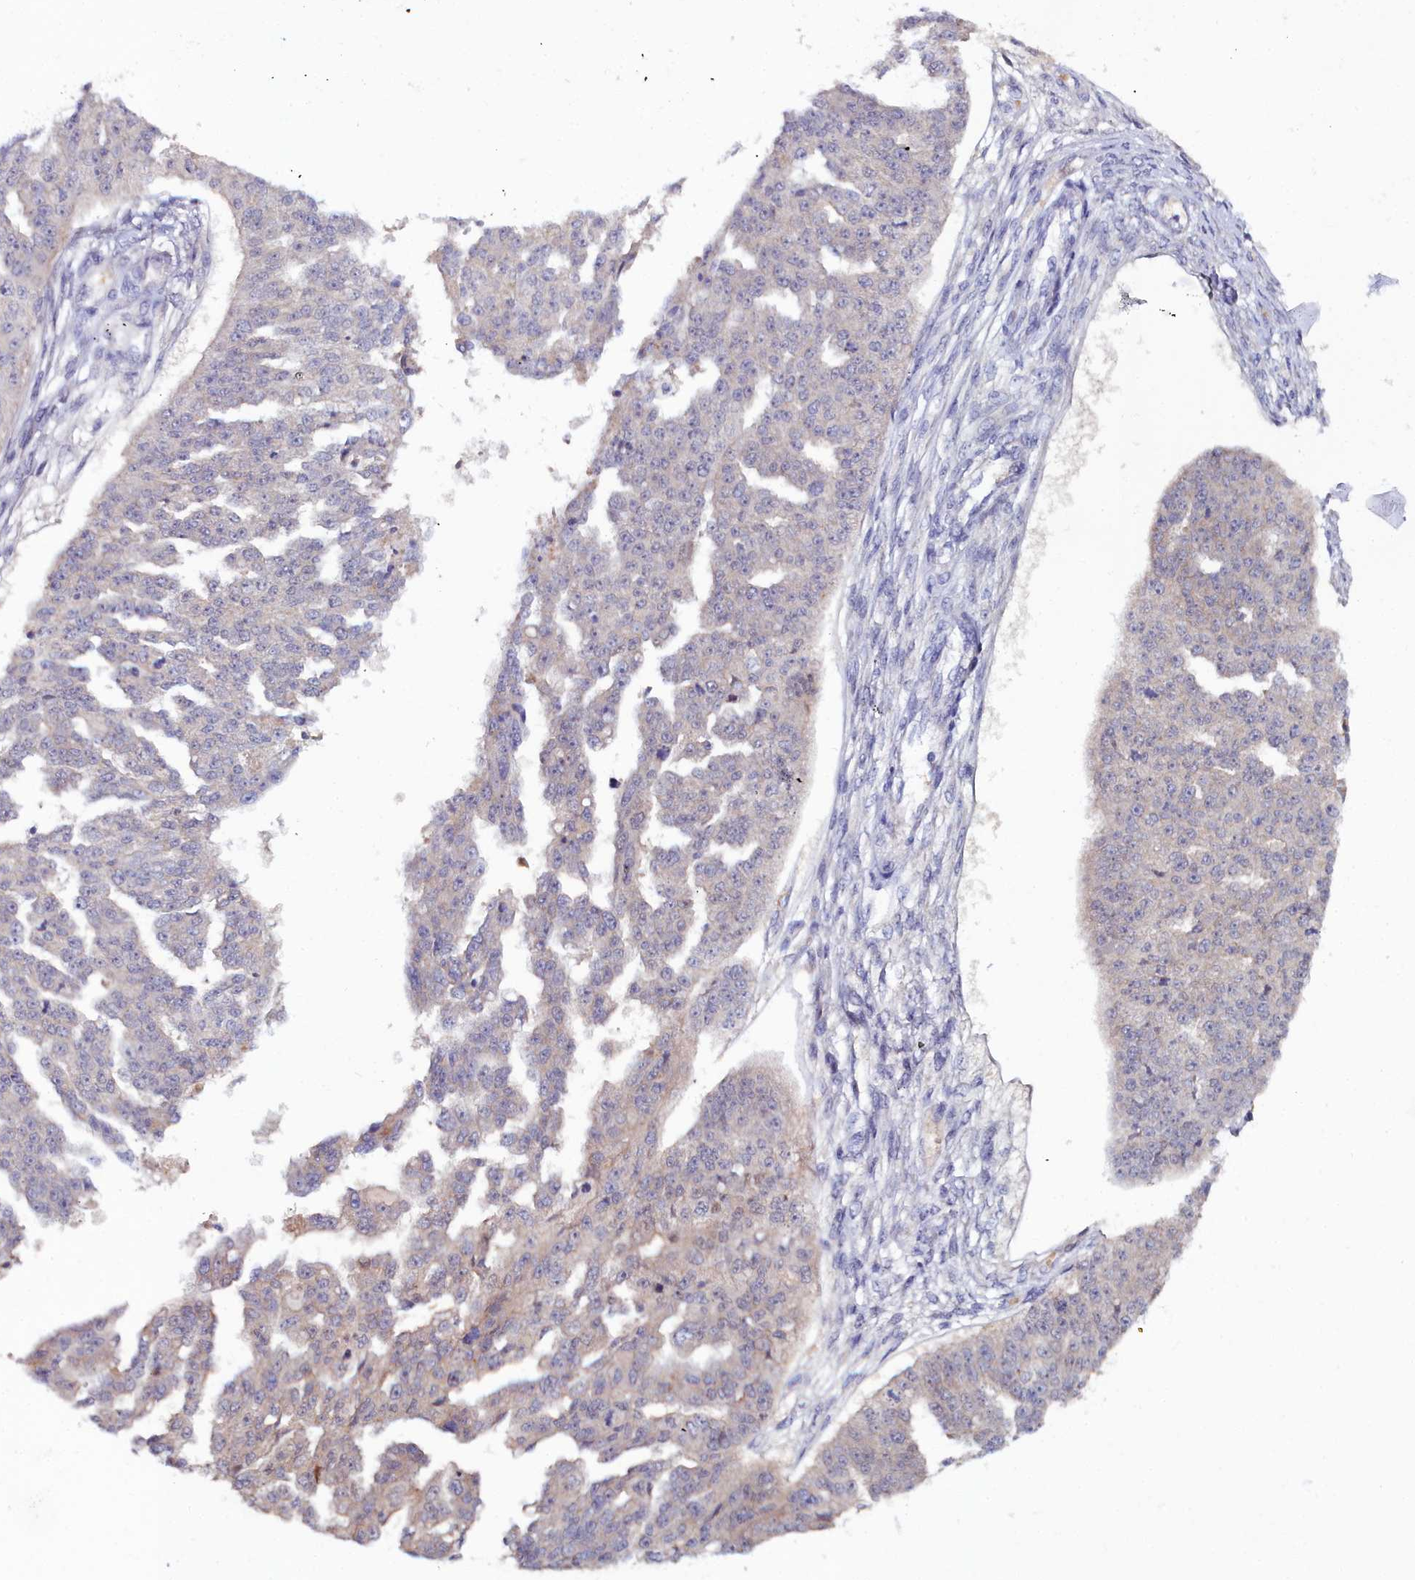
{"staining": {"intensity": "negative", "quantity": "none", "location": "none"}, "tissue": "ovarian cancer", "cell_type": "Tumor cells", "image_type": "cancer", "snomed": [{"axis": "morphology", "description": "Cystadenocarcinoma, serous, NOS"}, {"axis": "topography", "description": "Ovary"}], "caption": "An immunohistochemistry (IHC) image of serous cystadenocarcinoma (ovarian) is shown. There is no staining in tumor cells of serous cystadenocarcinoma (ovarian).", "gene": "KCTD18", "patient": {"sex": "female", "age": 58}}